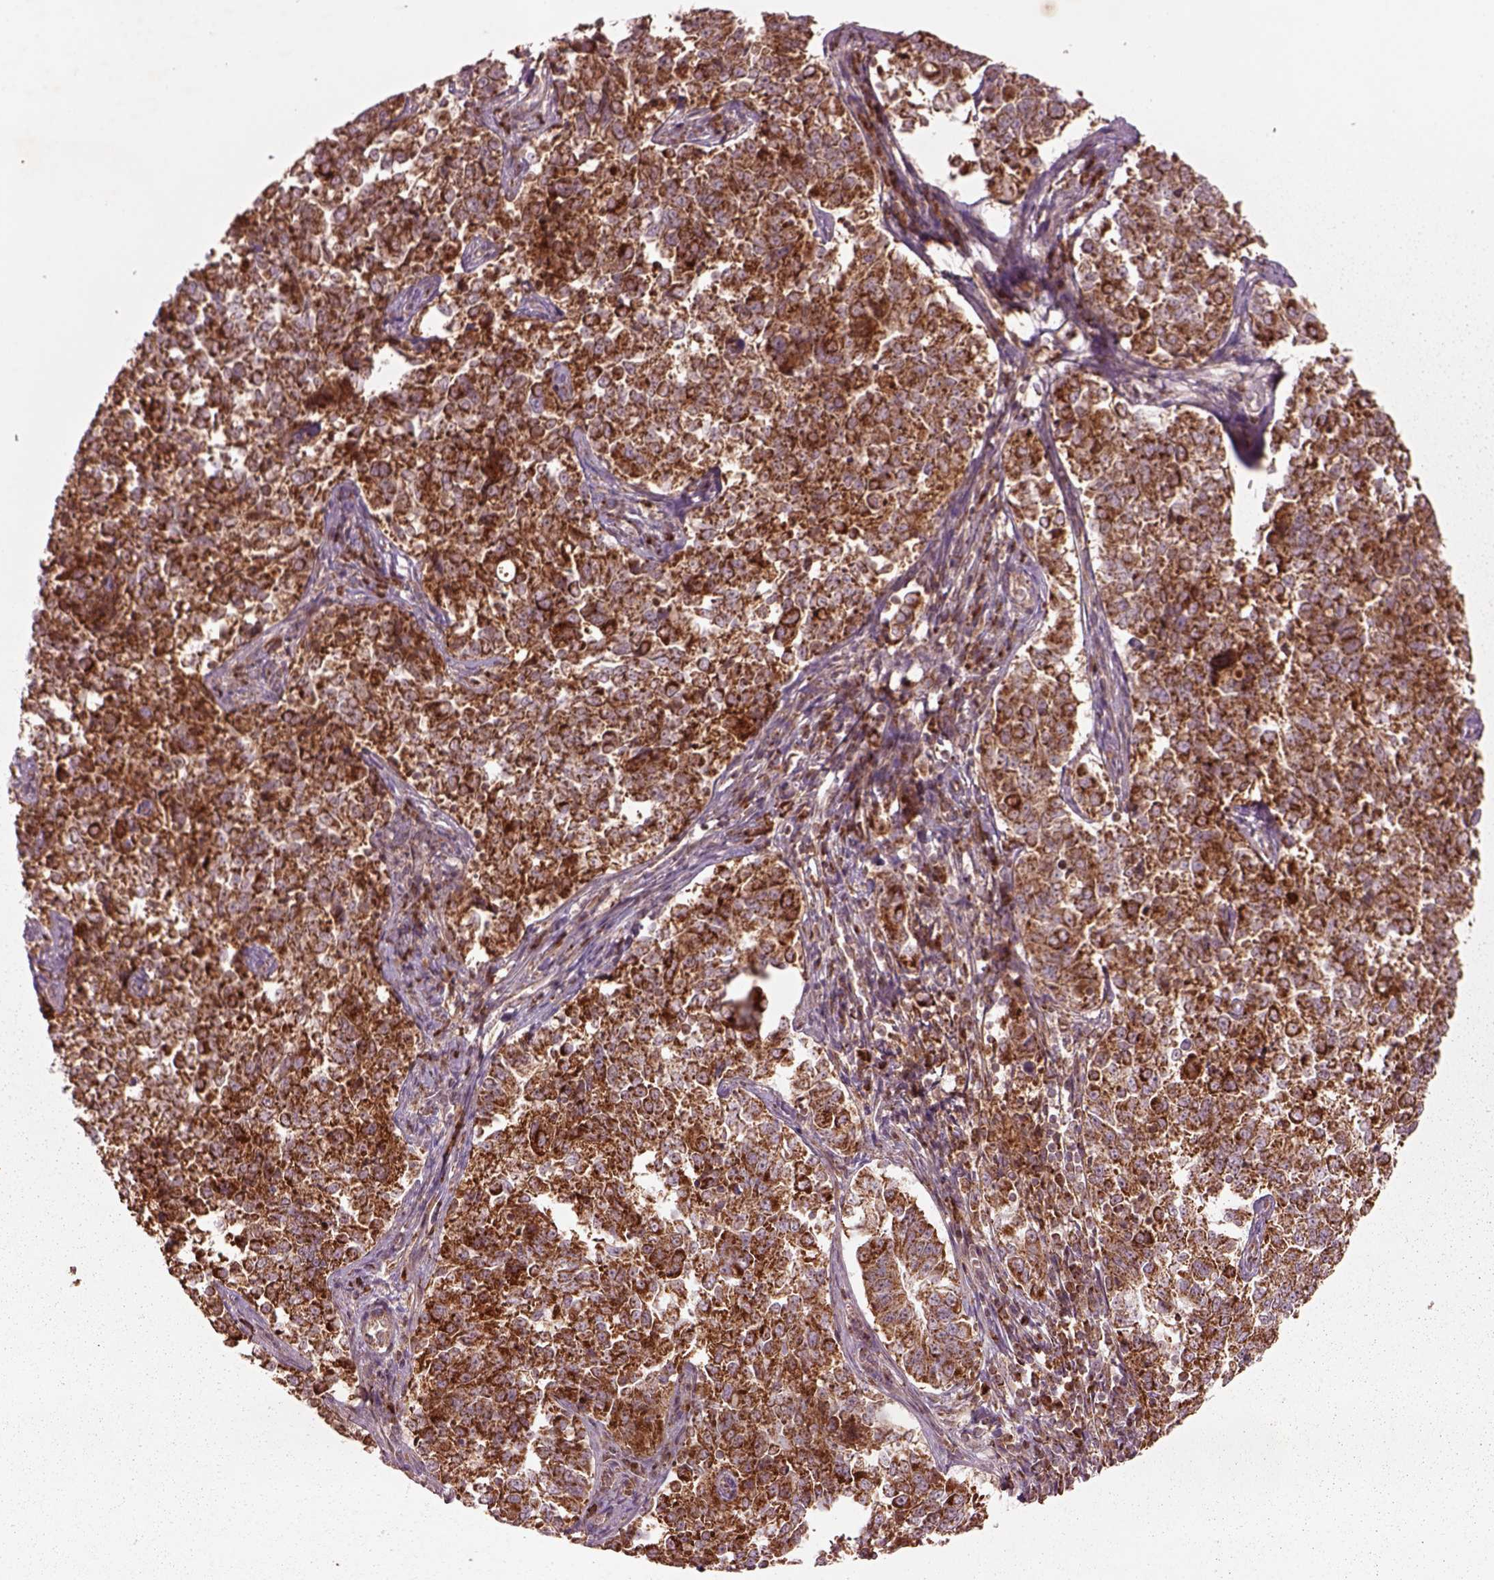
{"staining": {"intensity": "strong", "quantity": ">75%", "location": "cytoplasmic/membranous"}, "tissue": "endometrial cancer", "cell_type": "Tumor cells", "image_type": "cancer", "snomed": [{"axis": "morphology", "description": "Adenocarcinoma, NOS"}, {"axis": "topography", "description": "Endometrium"}], "caption": "Endometrial adenocarcinoma tissue reveals strong cytoplasmic/membranous expression in about >75% of tumor cells", "gene": "SLC25A5", "patient": {"sex": "female", "age": 43}}